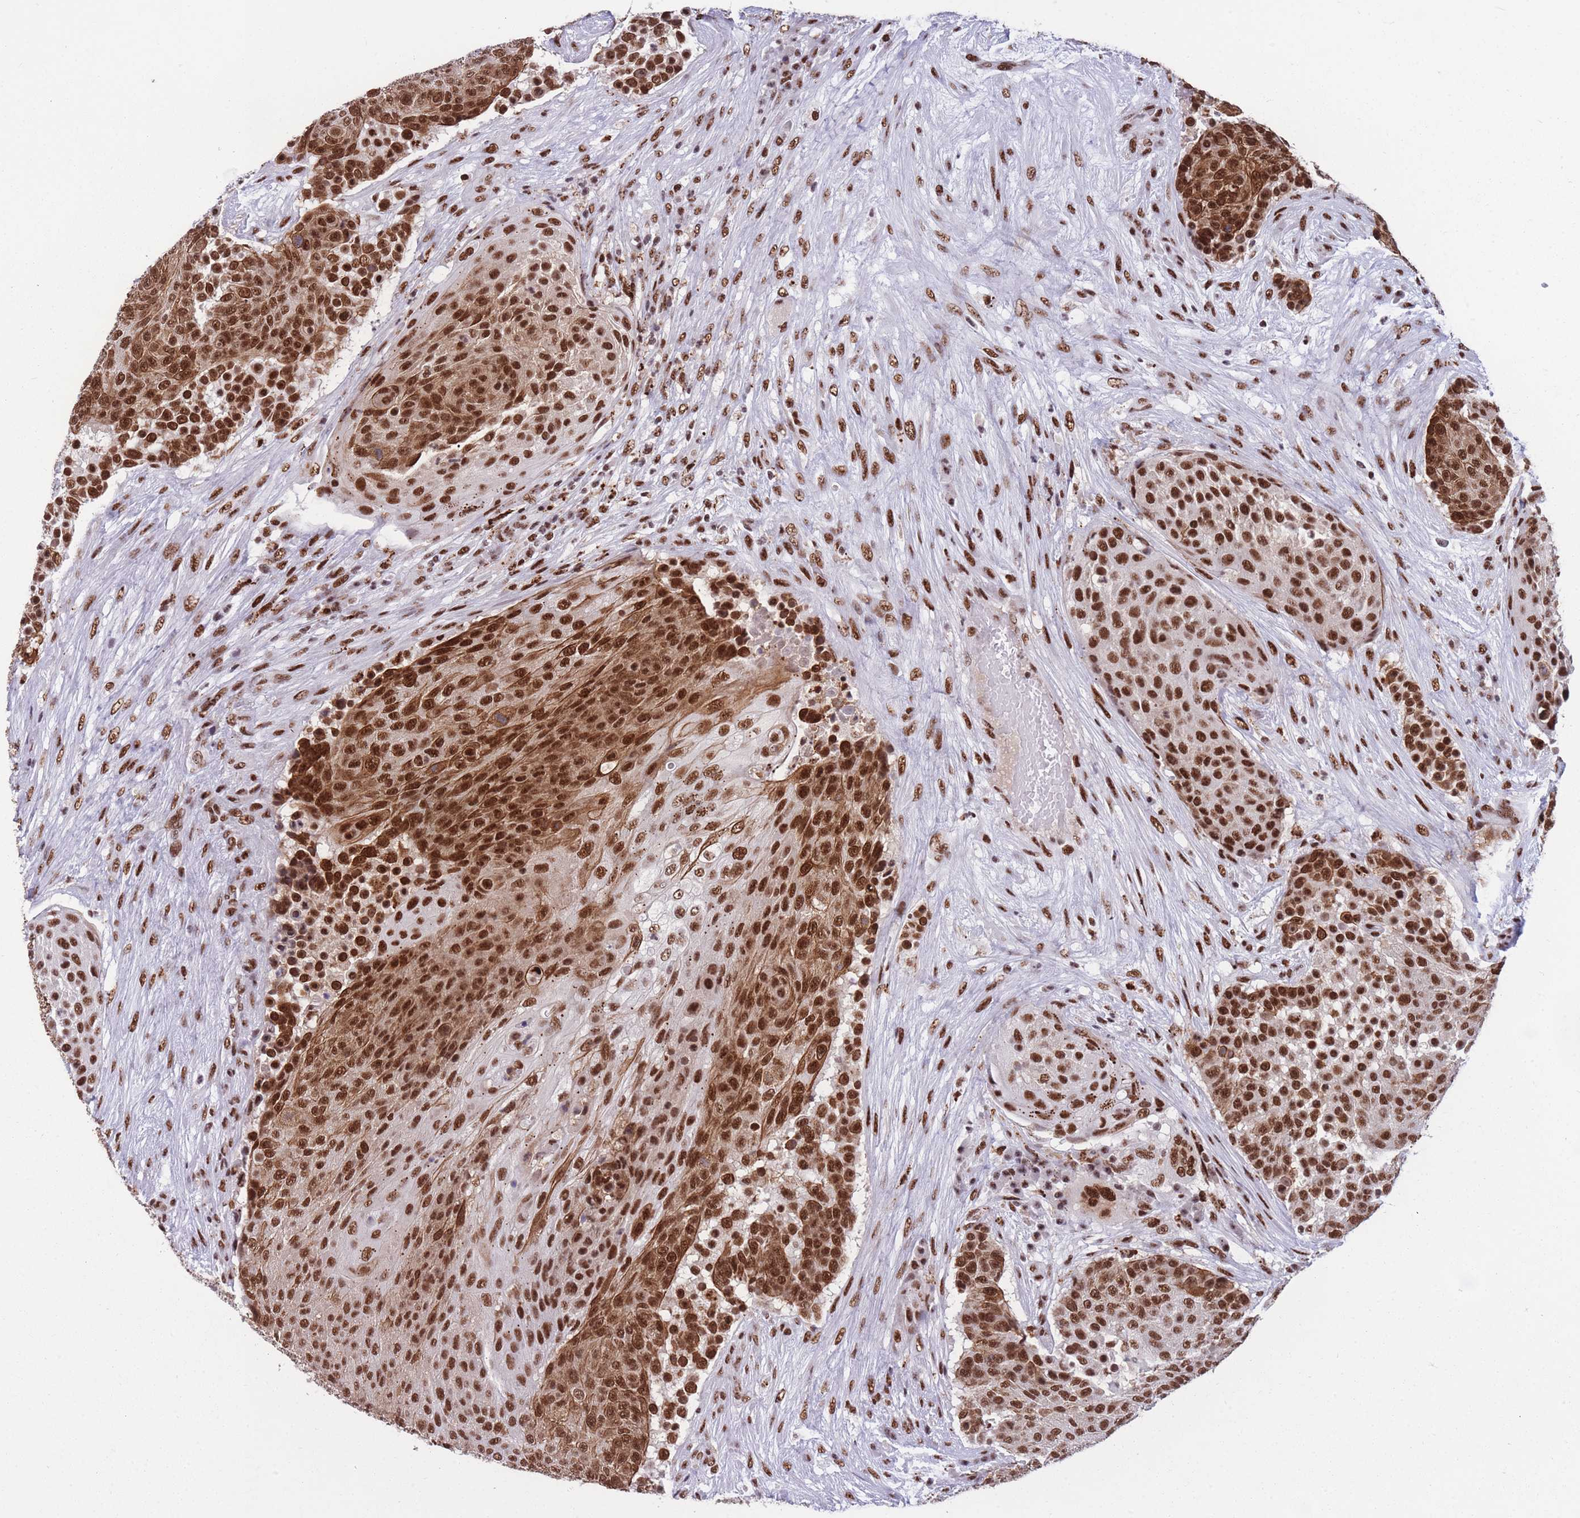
{"staining": {"intensity": "strong", "quantity": ">75%", "location": "cytoplasmic/membranous,nuclear"}, "tissue": "urothelial cancer", "cell_type": "Tumor cells", "image_type": "cancer", "snomed": [{"axis": "morphology", "description": "Urothelial carcinoma, High grade"}, {"axis": "topography", "description": "Urinary bladder"}], "caption": "Immunohistochemistry (IHC) staining of high-grade urothelial carcinoma, which demonstrates high levels of strong cytoplasmic/membranous and nuclear staining in about >75% of tumor cells indicating strong cytoplasmic/membranous and nuclear protein positivity. The staining was performed using DAB (3,3'-diaminobenzidine) (brown) for protein detection and nuclei were counterstained in hematoxylin (blue).", "gene": "PRPF19", "patient": {"sex": "female", "age": 63}}